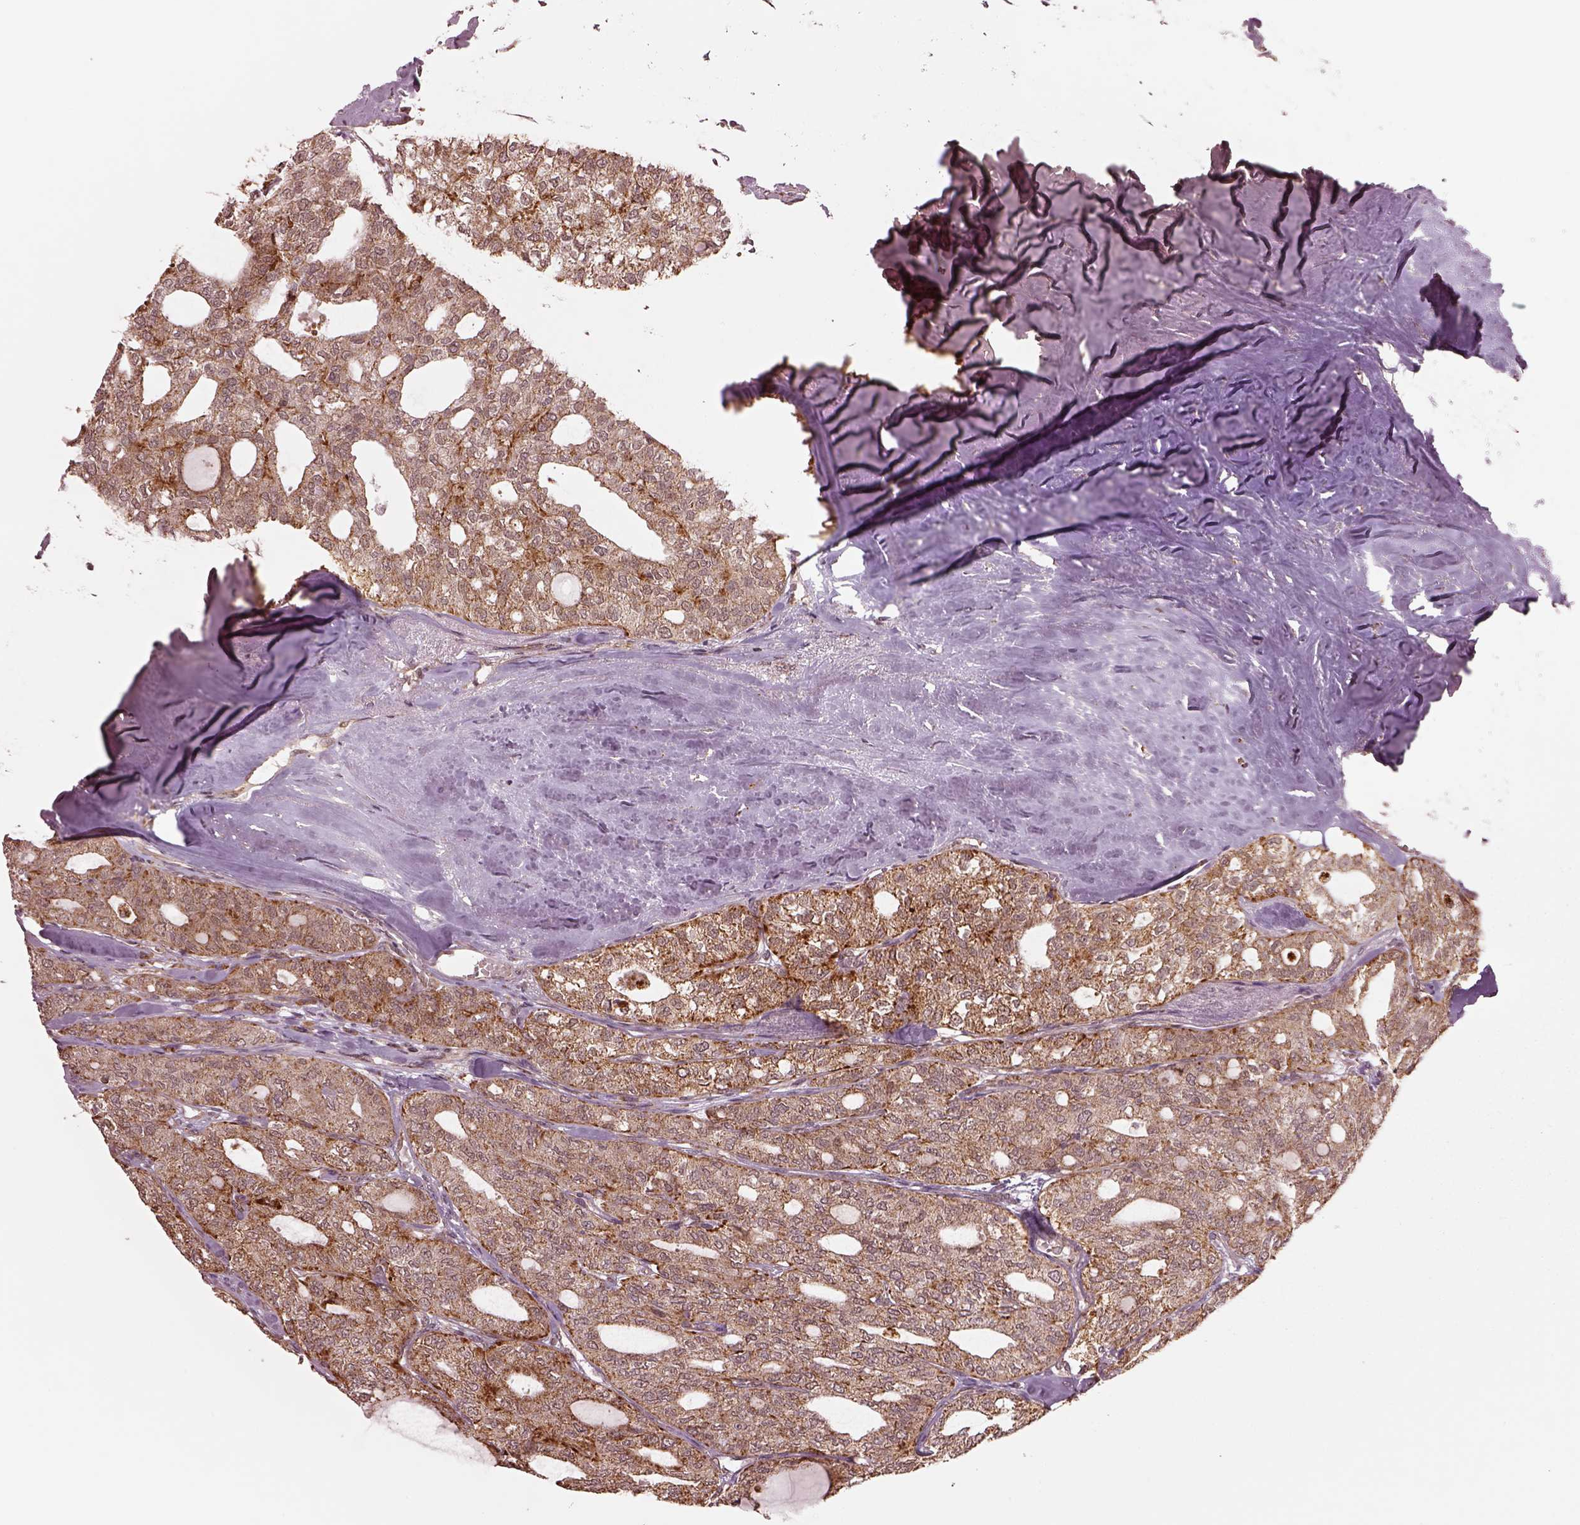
{"staining": {"intensity": "strong", "quantity": ">75%", "location": "cytoplasmic/membranous"}, "tissue": "thyroid cancer", "cell_type": "Tumor cells", "image_type": "cancer", "snomed": [{"axis": "morphology", "description": "Follicular adenoma carcinoma, NOS"}, {"axis": "topography", "description": "Thyroid gland"}], "caption": "Strong cytoplasmic/membranous staining is appreciated in about >75% of tumor cells in thyroid cancer.", "gene": "SEL1L3", "patient": {"sex": "male", "age": 75}}